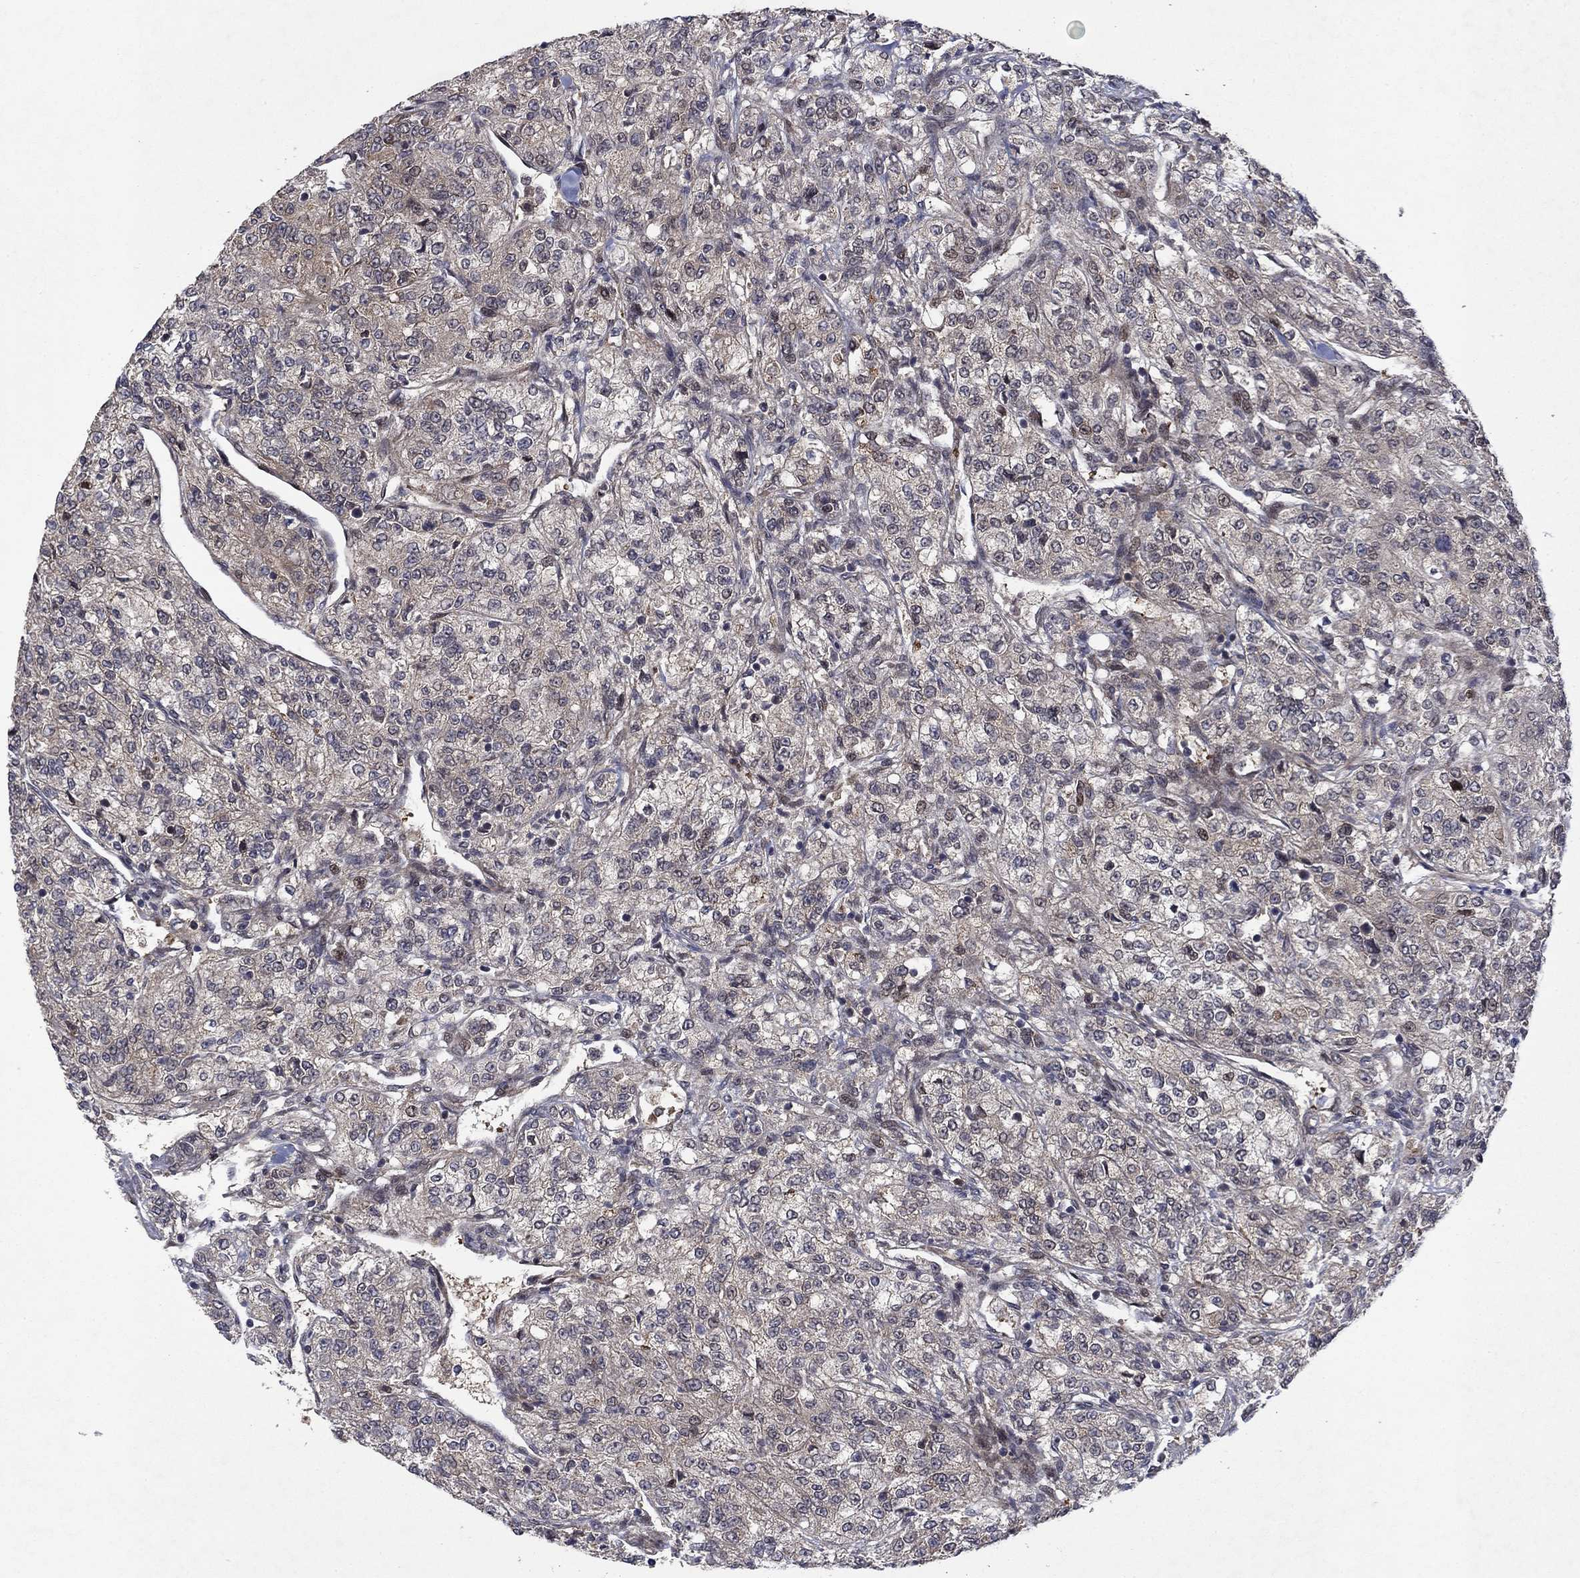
{"staining": {"intensity": "strong", "quantity": "<25%", "location": "cytoplasmic/membranous,nuclear"}, "tissue": "renal cancer", "cell_type": "Tumor cells", "image_type": "cancer", "snomed": [{"axis": "morphology", "description": "Adenocarcinoma, NOS"}, {"axis": "topography", "description": "Kidney"}], "caption": "Renal adenocarcinoma tissue demonstrates strong cytoplasmic/membranous and nuclear expression in approximately <25% of tumor cells Immunohistochemistry stains the protein of interest in brown and the nuclei are stained blue.", "gene": "PRICKLE4", "patient": {"sex": "female", "age": 63}}